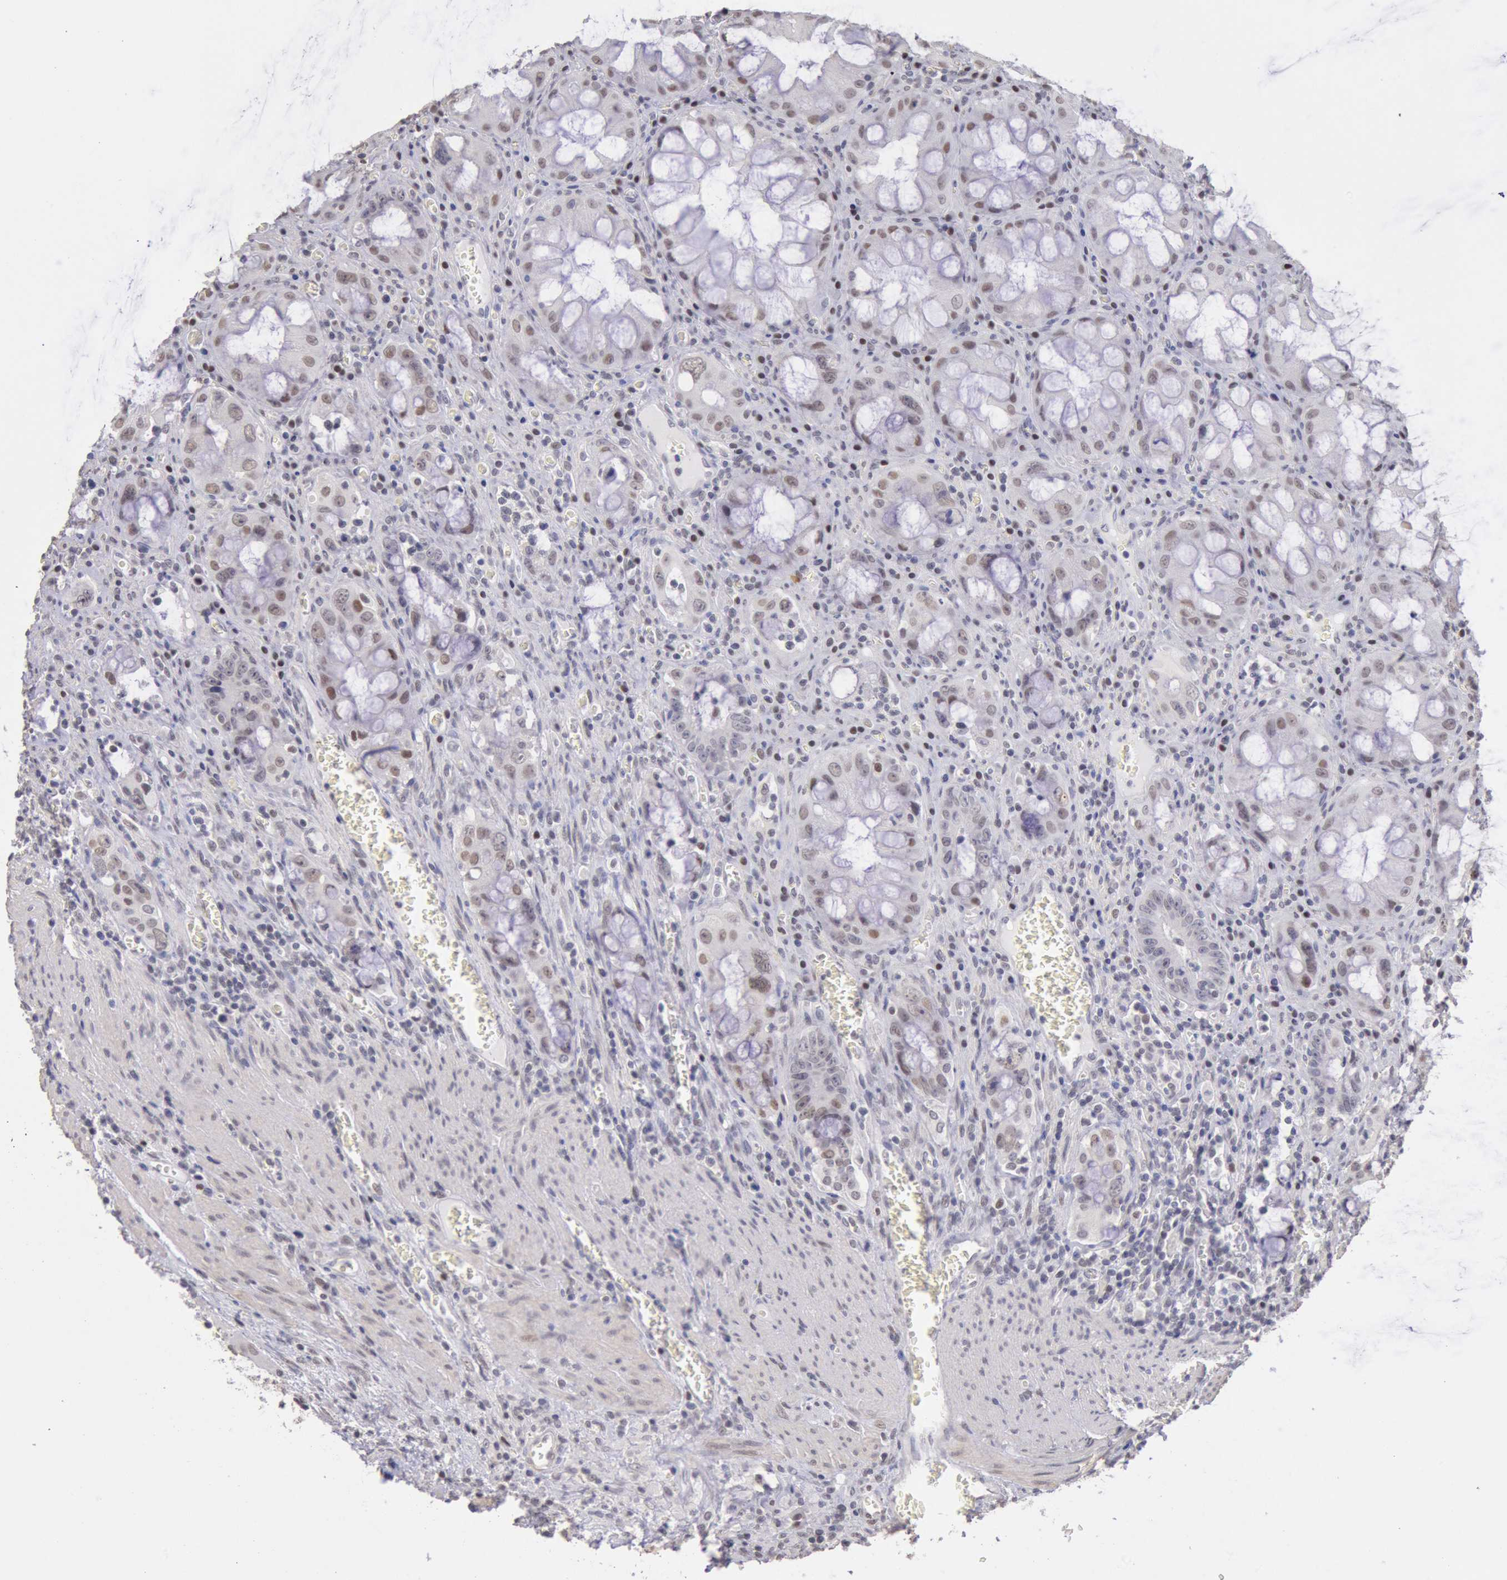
{"staining": {"intensity": "moderate", "quantity": "25%-75%", "location": "nuclear"}, "tissue": "colorectal cancer", "cell_type": "Tumor cells", "image_type": "cancer", "snomed": [{"axis": "morphology", "description": "Adenocarcinoma, NOS"}, {"axis": "topography", "description": "Rectum"}], "caption": "Immunohistochemistry of colorectal cancer (adenocarcinoma) shows medium levels of moderate nuclear positivity in about 25%-75% of tumor cells.", "gene": "MYH7", "patient": {"sex": "male", "age": 70}}